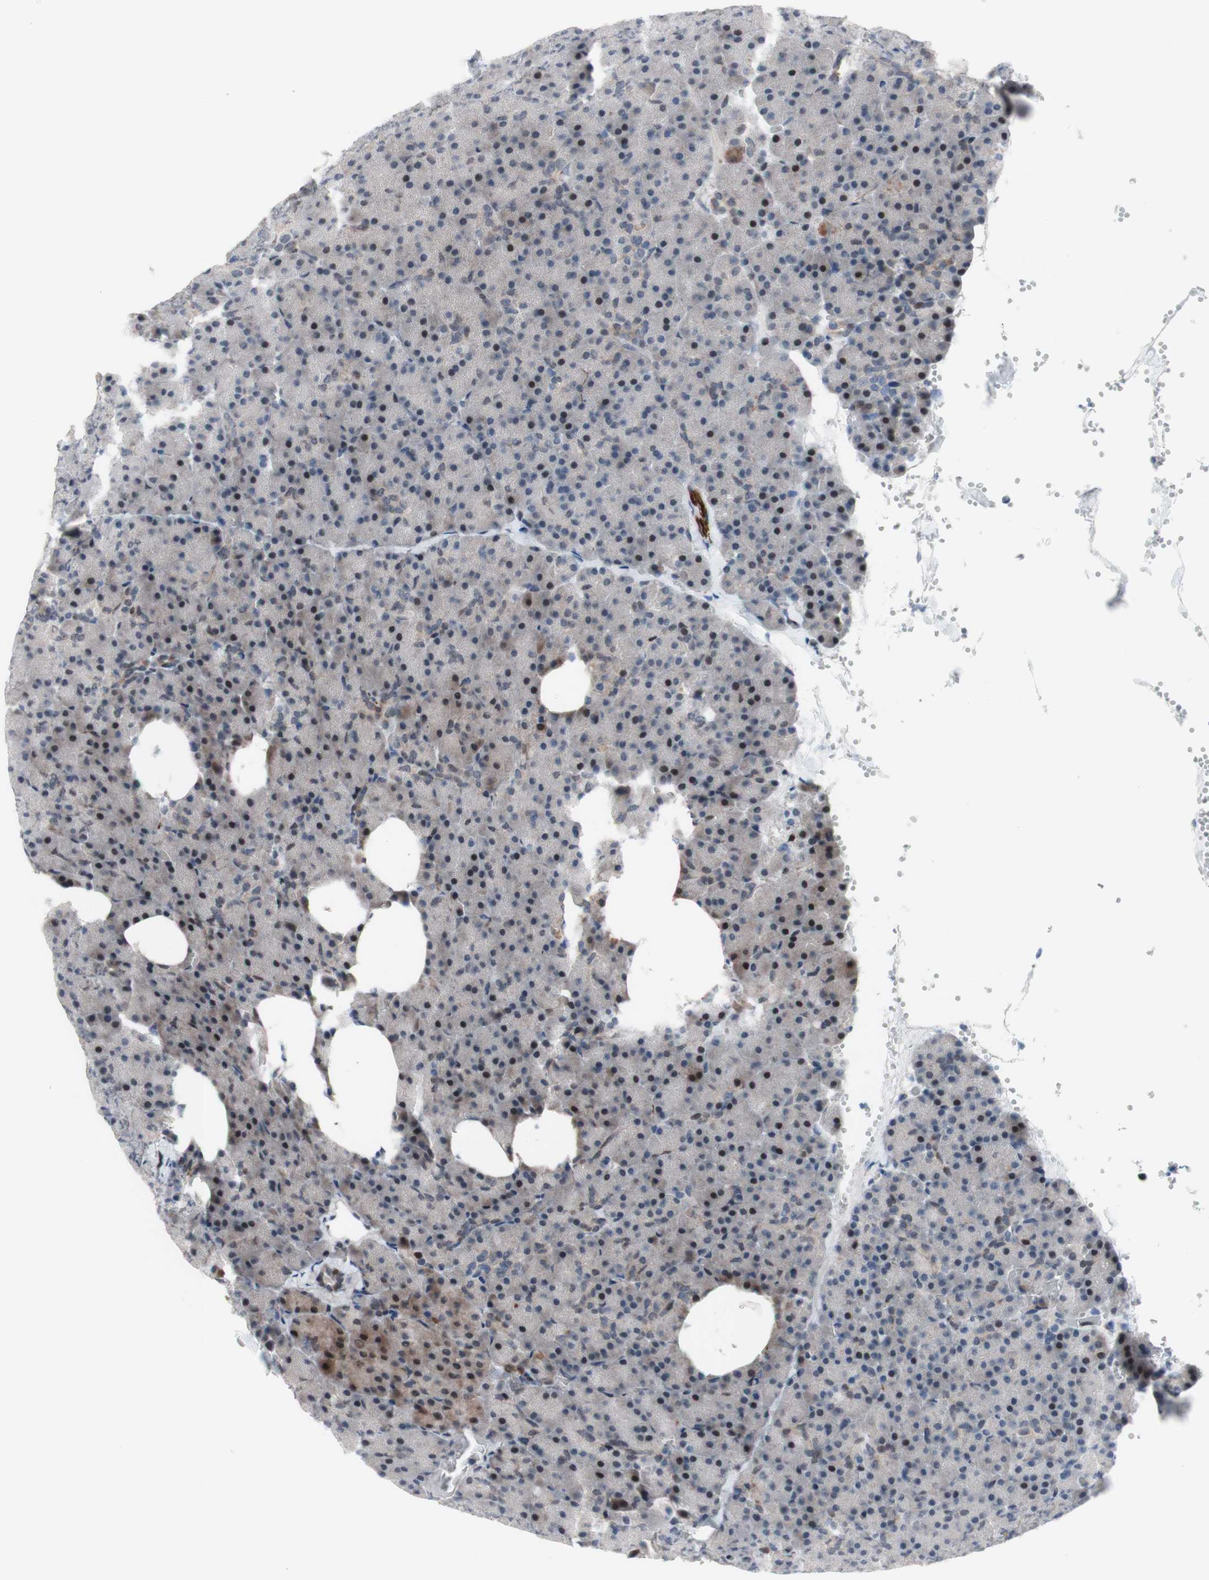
{"staining": {"intensity": "weak", "quantity": "<25%", "location": "nuclear"}, "tissue": "pancreas", "cell_type": "Exocrine glandular cells", "image_type": "normal", "snomed": [{"axis": "morphology", "description": "Normal tissue, NOS"}, {"axis": "topography", "description": "Pancreas"}], "caption": "DAB immunohistochemical staining of normal human pancreas reveals no significant positivity in exocrine glandular cells.", "gene": "PHTF2", "patient": {"sex": "female", "age": 35}}